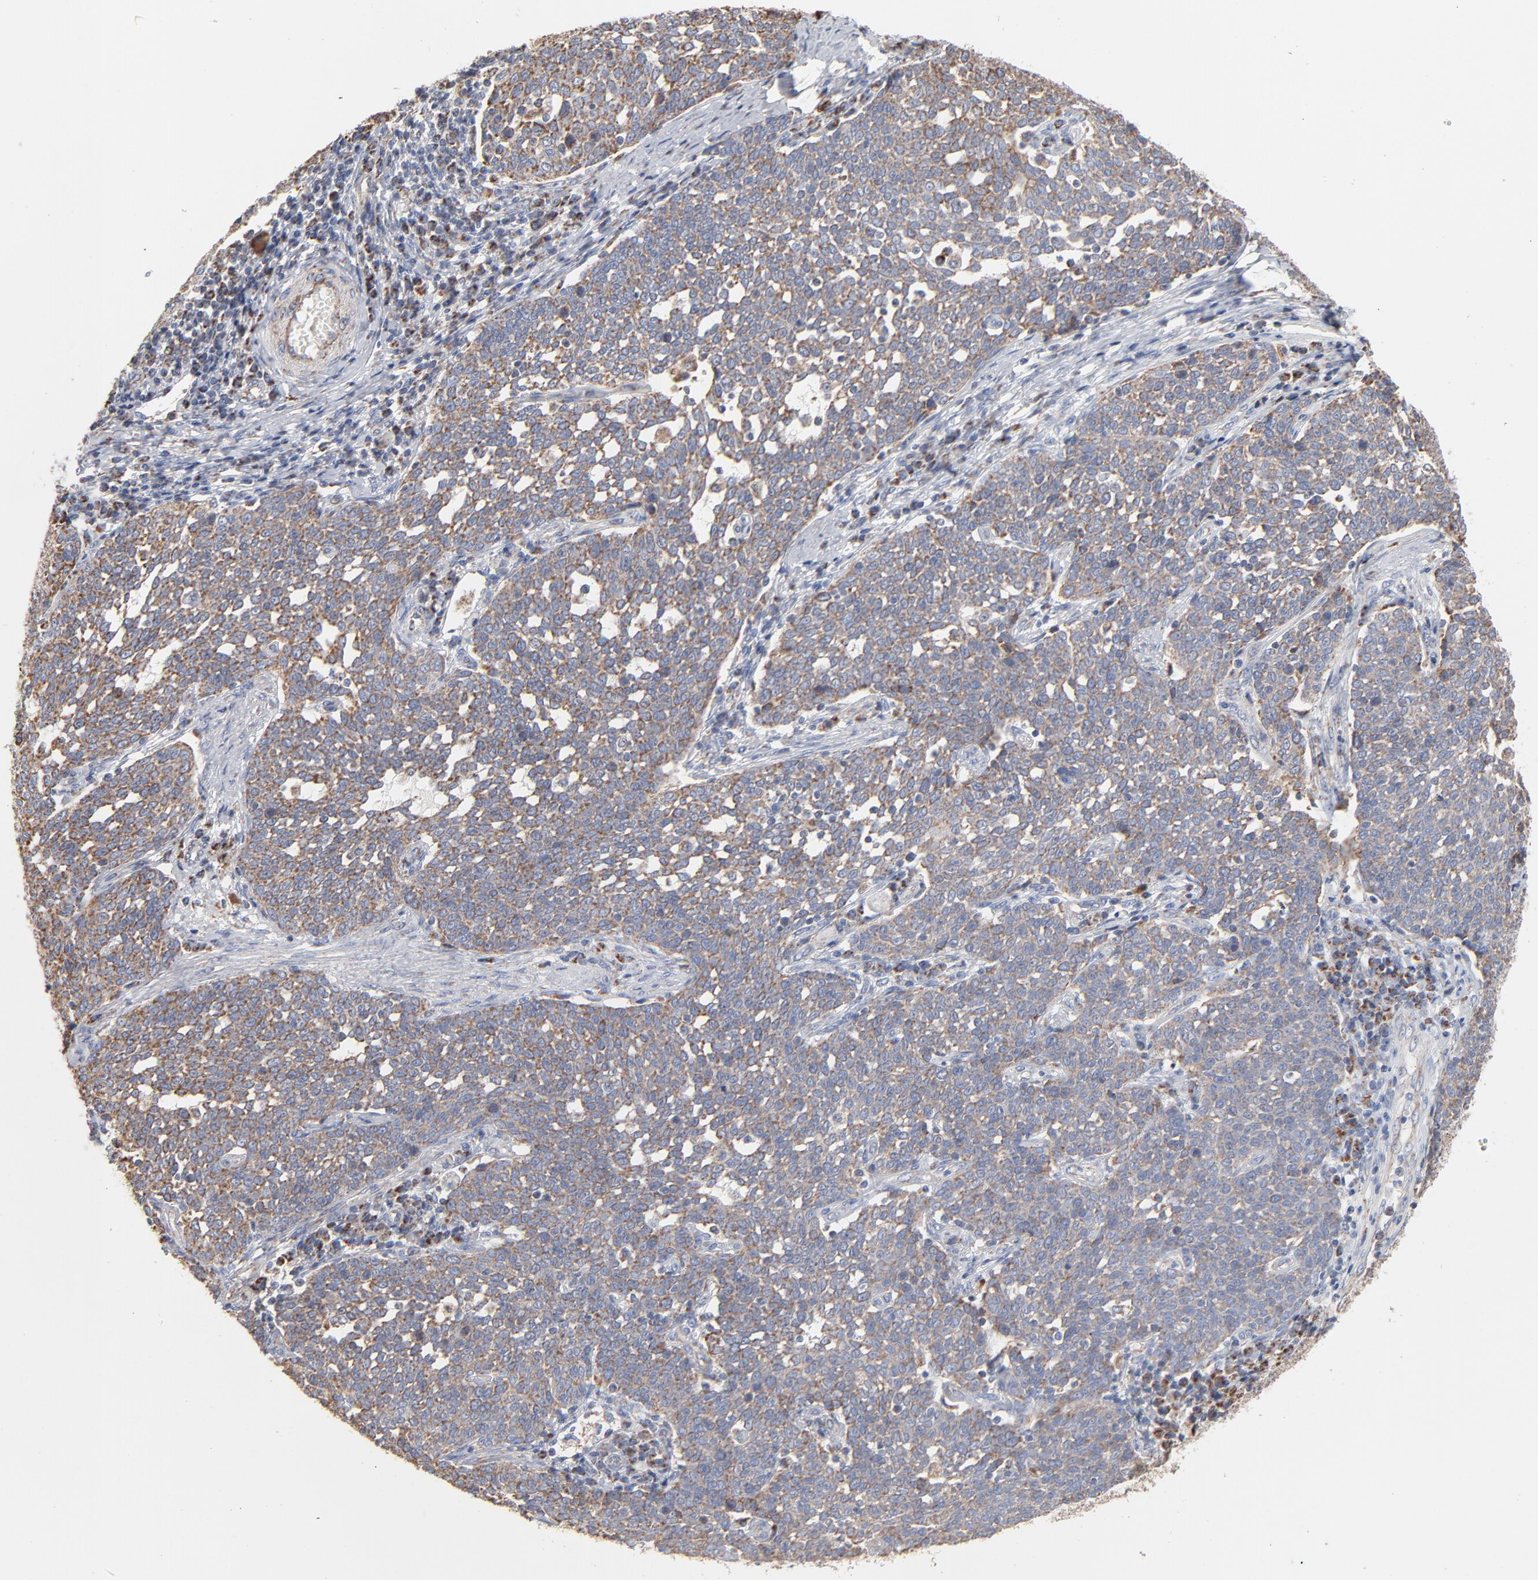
{"staining": {"intensity": "strong", "quantity": ">75%", "location": "cytoplasmic/membranous"}, "tissue": "cervical cancer", "cell_type": "Tumor cells", "image_type": "cancer", "snomed": [{"axis": "morphology", "description": "Squamous cell carcinoma, NOS"}, {"axis": "topography", "description": "Cervix"}], "caption": "Protein staining shows strong cytoplasmic/membranous positivity in approximately >75% of tumor cells in cervical cancer (squamous cell carcinoma).", "gene": "UQCRC1", "patient": {"sex": "female", "age": 34}}